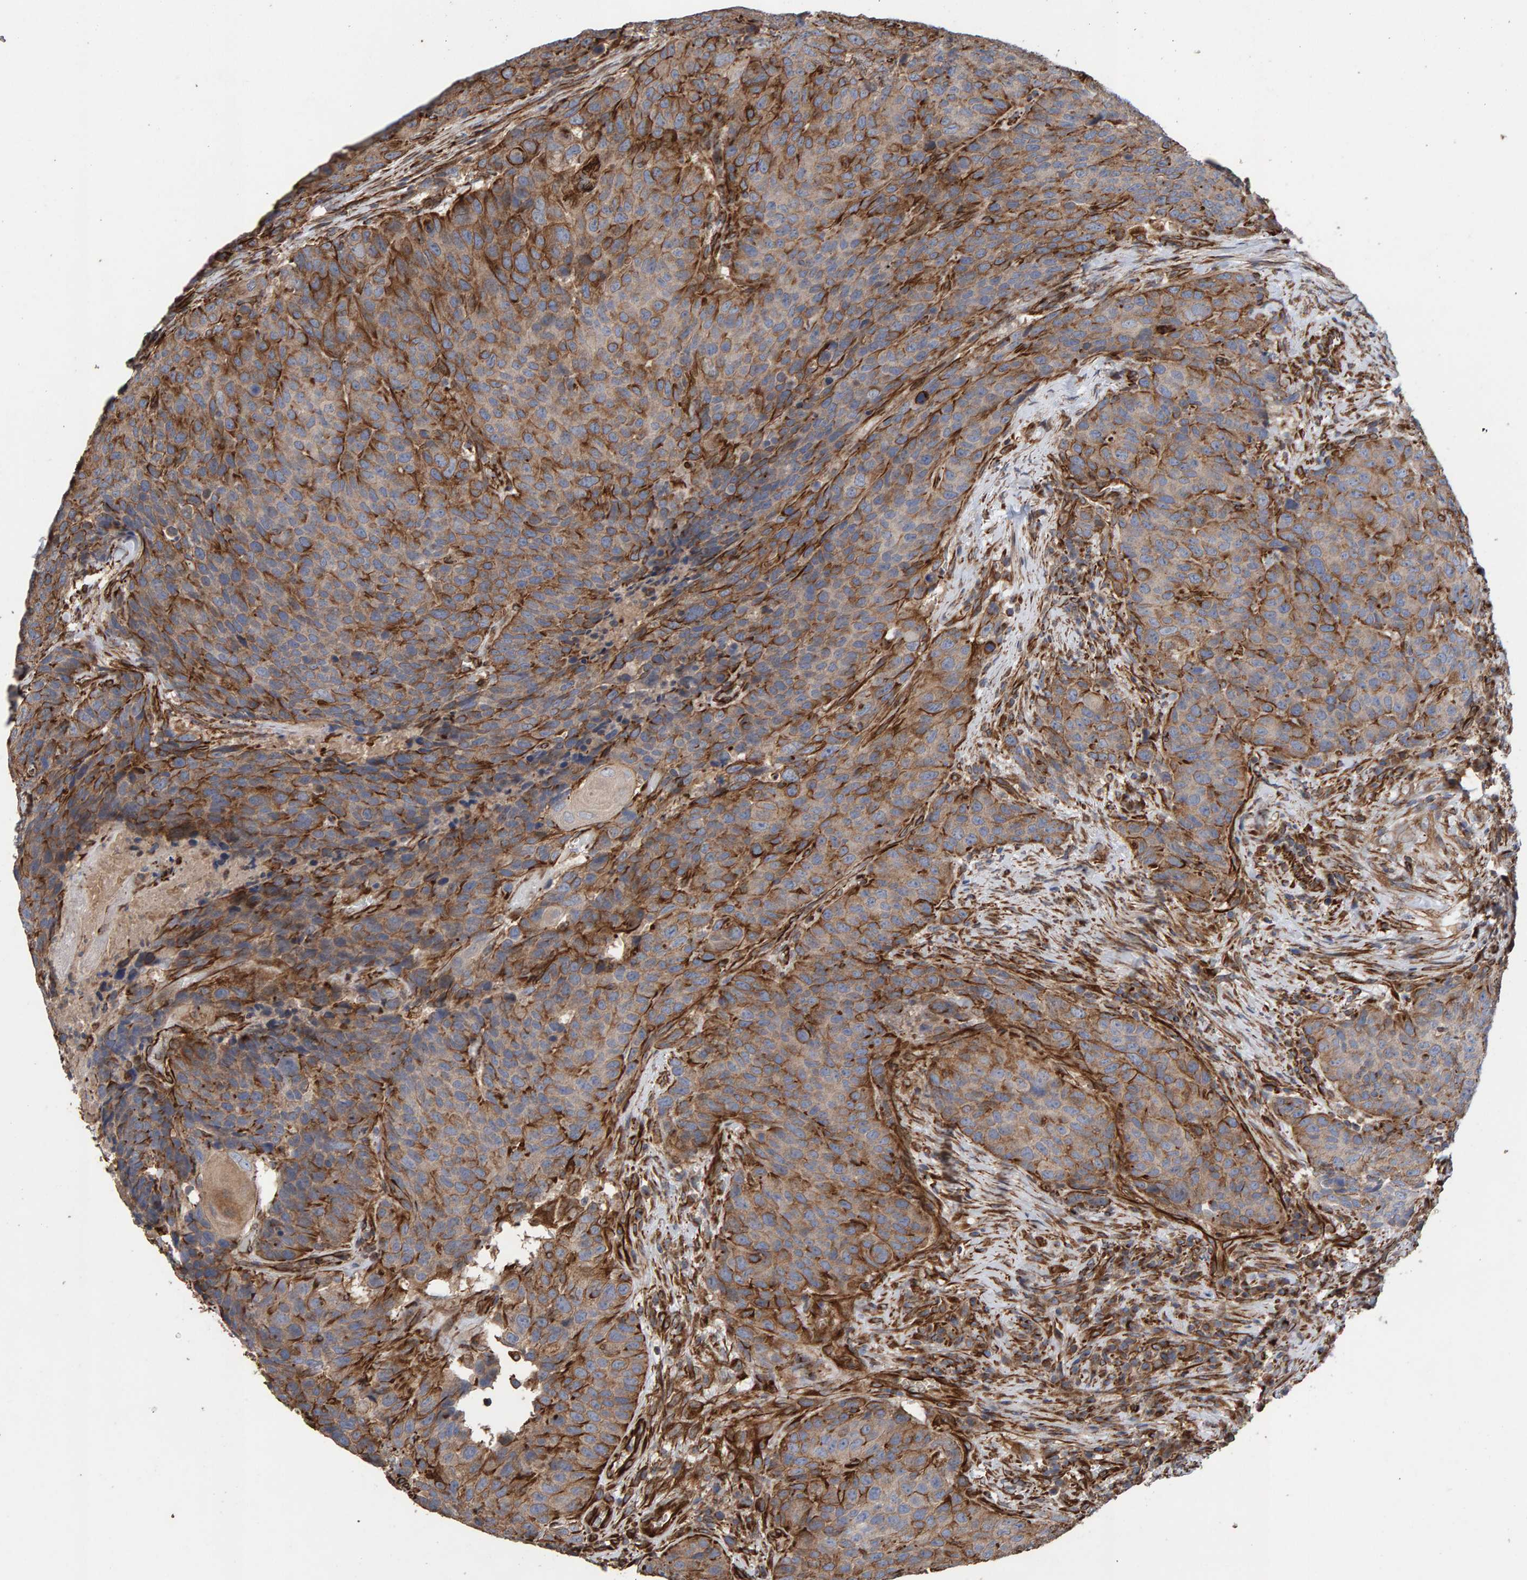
{"staining": {"intensity": "weak", "quantity": ">75%", "location": "cytoplasmic/membranous"}, "tissue": "head and neck cancer", "cell_type": "Tumor cells", "image_type": "cancer", "snomed": [{"axis": "morphology", "description": "Squamous cell carcinoma, NOS"}, {"axis": "topography", "description": "Head-Neck"}], "caption": "Tumor cells display low levels of weak cytoplasmic/membranous positivity in about >75% of cells in head and neck cancer (squamous cell carcinoma).", "gene": "ZNF347", "patient": {"sex": "male", "age": 66}}